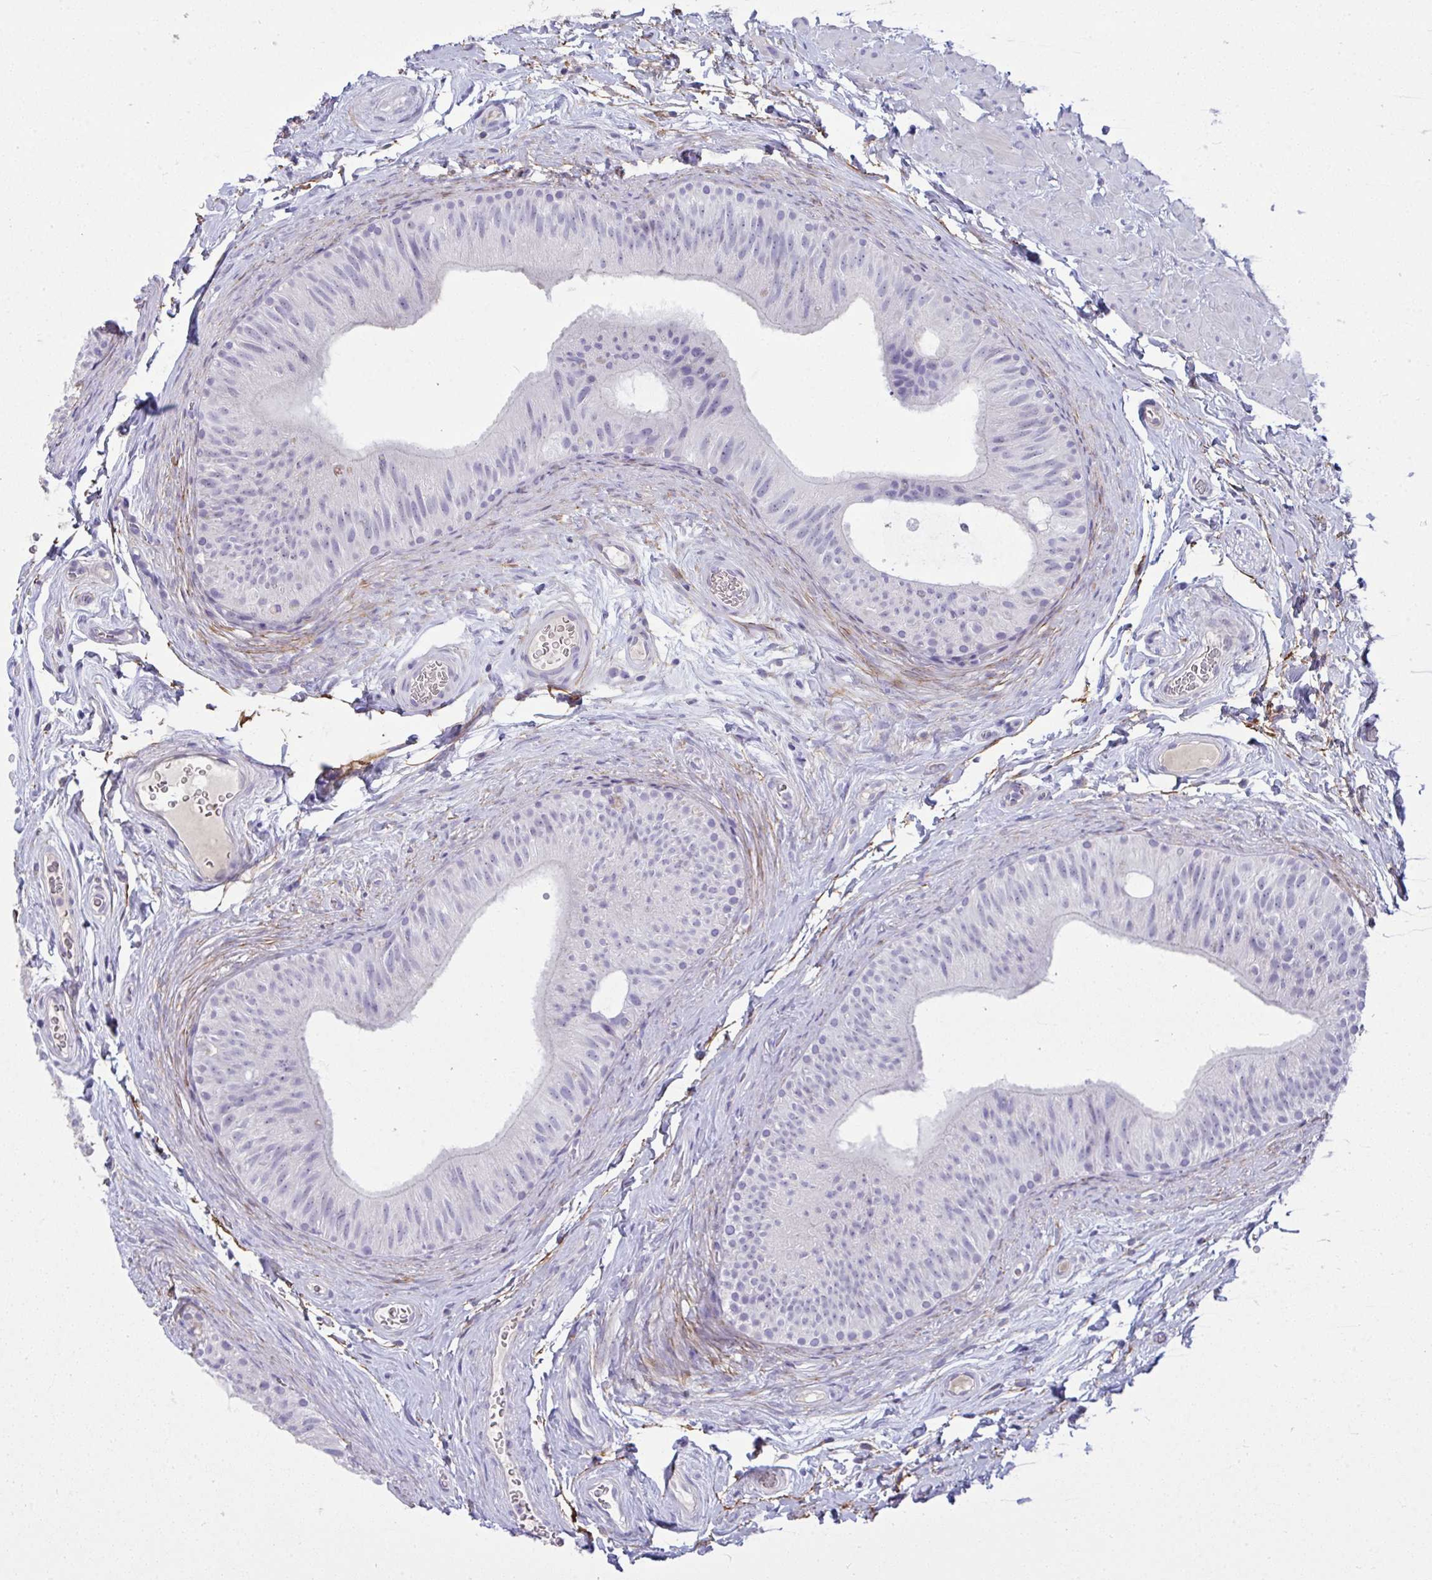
{"staining": {"intensity": "negative", "quantity": "none", "location": "none"}, "tissue": "epididymis", "cell_type": "Glandular cells", "image_type": "normal", "snomed": [{"axis": "morphology", "description": "Normal tissue, NOS"}, {"axis": "topography", "description": "Epididymis, spermatic cord, NOS"}, {"axis": "topography", "description": "Epididymis"}], "caption": "The histopathology image exhibits no staining of glandular cells in normal epididymis.", "gene": "PIGZ", "patient": {"sex": "male", "age": 31}}